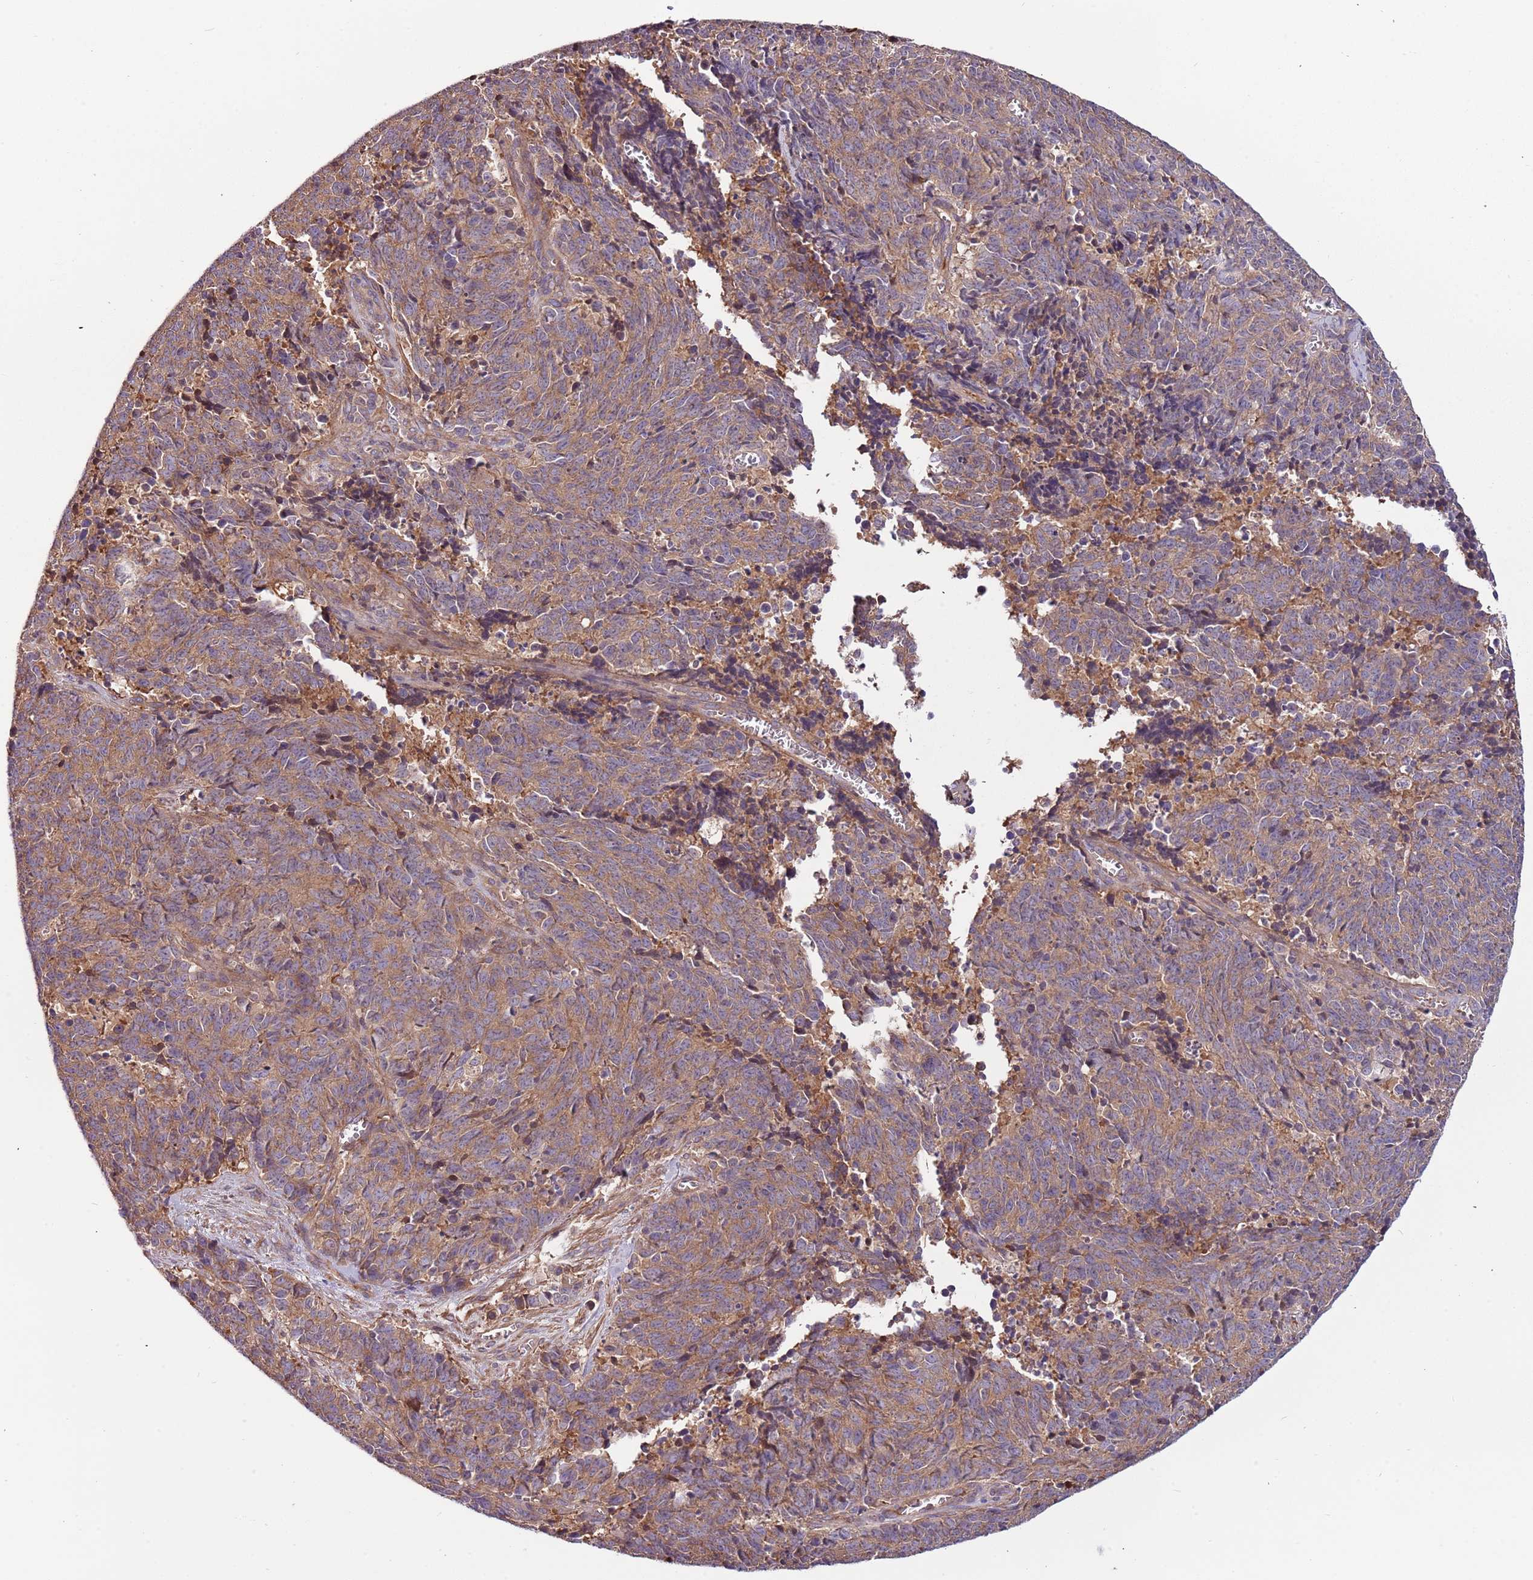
{"staining": {"intensity": "moderate", "quantity": "25%-75%", "location": "cytoplasmic/membranous"}, "tissue": "cervical cancer", "cell_type": "Tumor cells", "image_type": "cancer", "snomed": [{"axis": "morphology", "description": "Squamous cell carcinoma, NOS"}, {"axis": "topography", "description": "Cervix"}], "caption": "Immunohistochemical staining of human cervical squamous cell carcinoma shows medium levels of moderate cytoplasmic/membranous protein staining in about 25%-75% of tumor cells. (Stains: DAB in brown, nuclei in blue, Microscopy: brightfield microscopy at high magnification).", "gene": "DENR", "patient": {"sex": "female", "age": 29}}